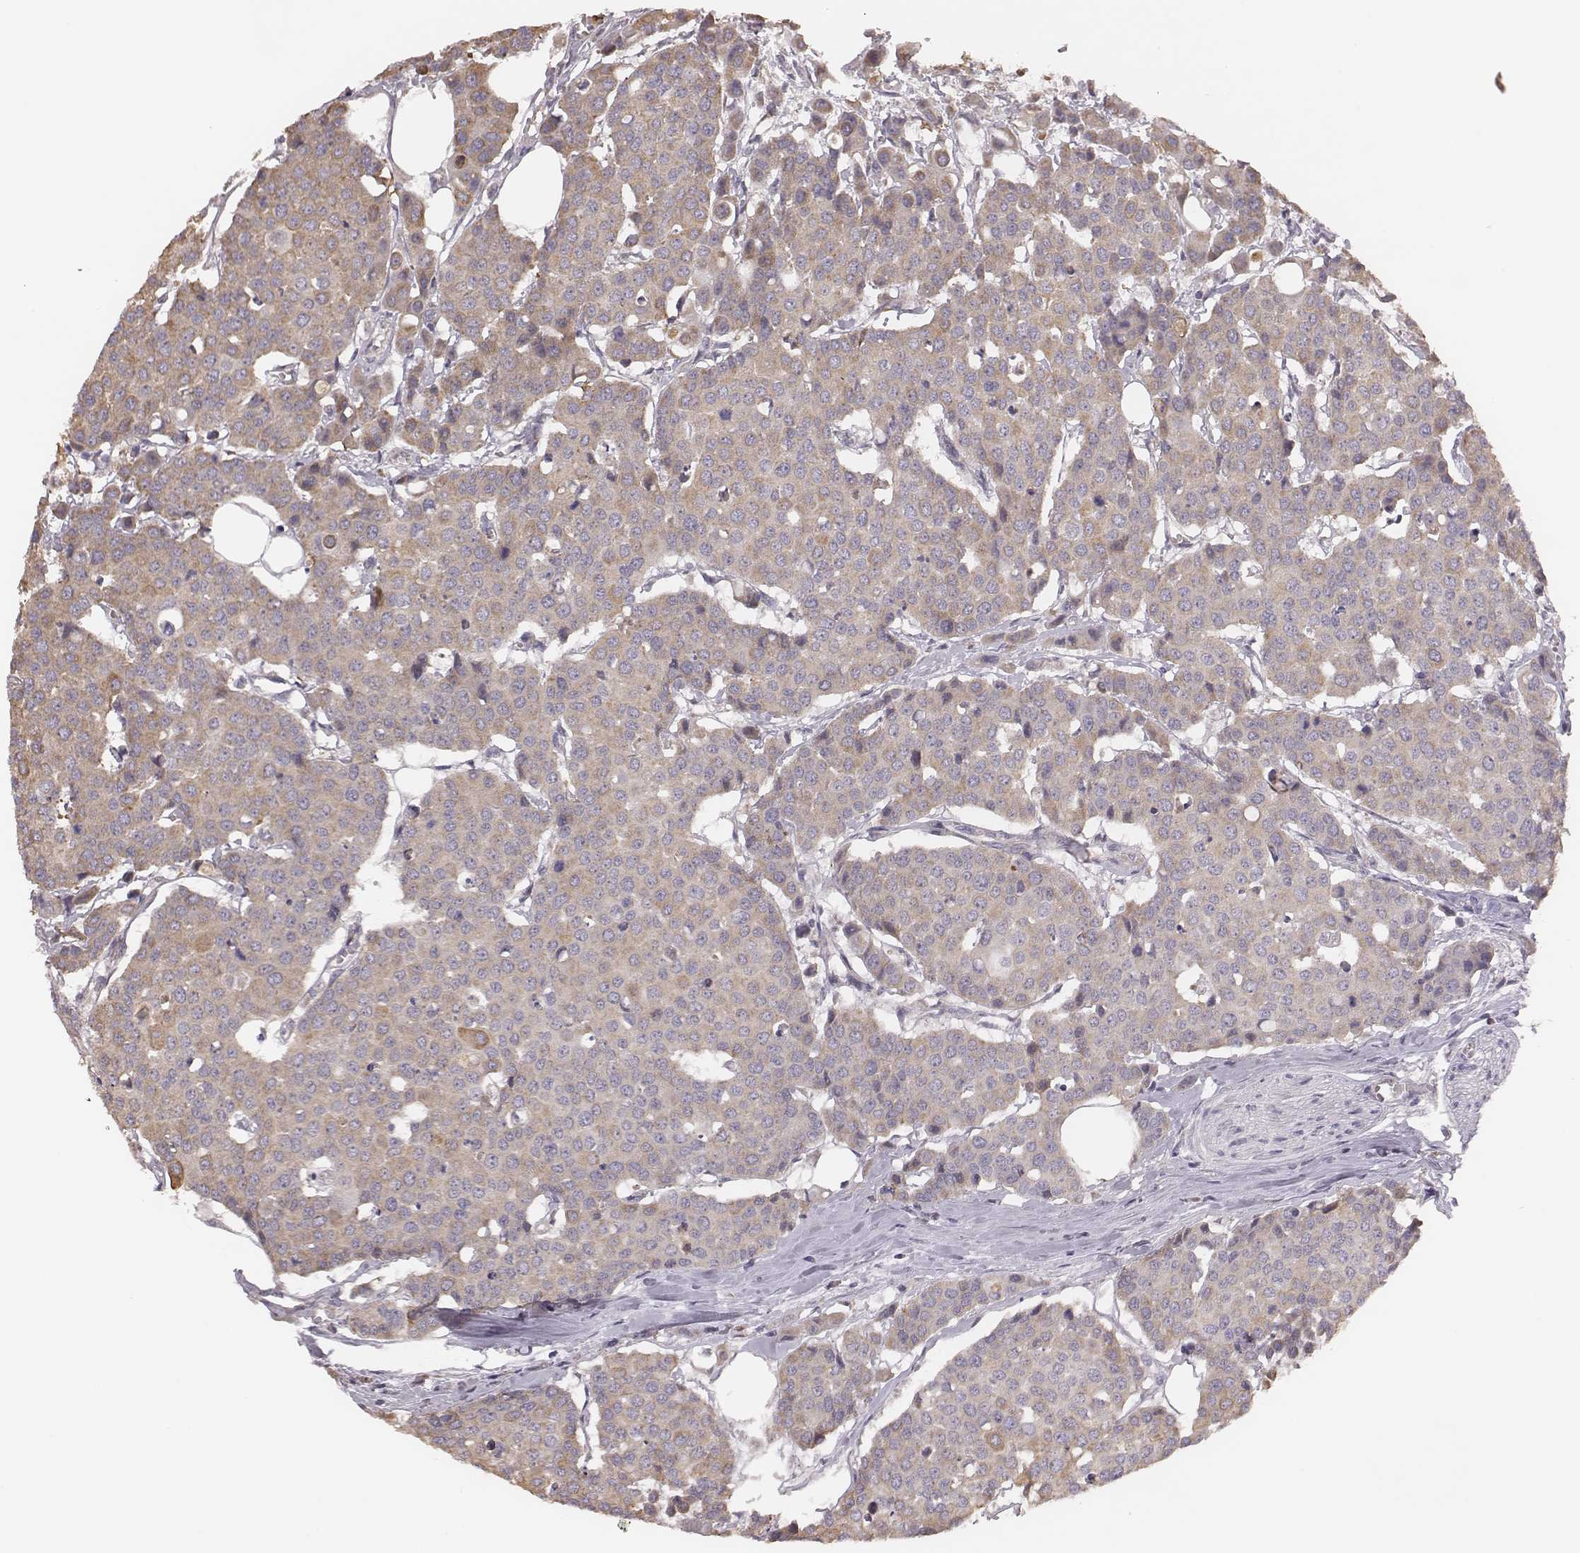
{"staining": {"intensity": "weak", "quantity": ">75%", "location": "cytoplasmic/membranous"}, "tissue": "carcinoid", "cell_type": "Tumor cells", "image_type": "cancer", "snomed": [{"axis": "morphology", "description": "Carcinoid, malignant, NOS"}, {"axis": "topography", "description": "Colon"}], "caption": "Immunohistochemistry (IHC) (DAB) staining of human carcinoid (malignant) exhibits weak cytoplasmic/membranous protein positivity in approximately >75% of tumor cells. Nuclei are stained in blue.", "gene": "HAVCR1", "patient": {"sex": "male", "age": 81}}